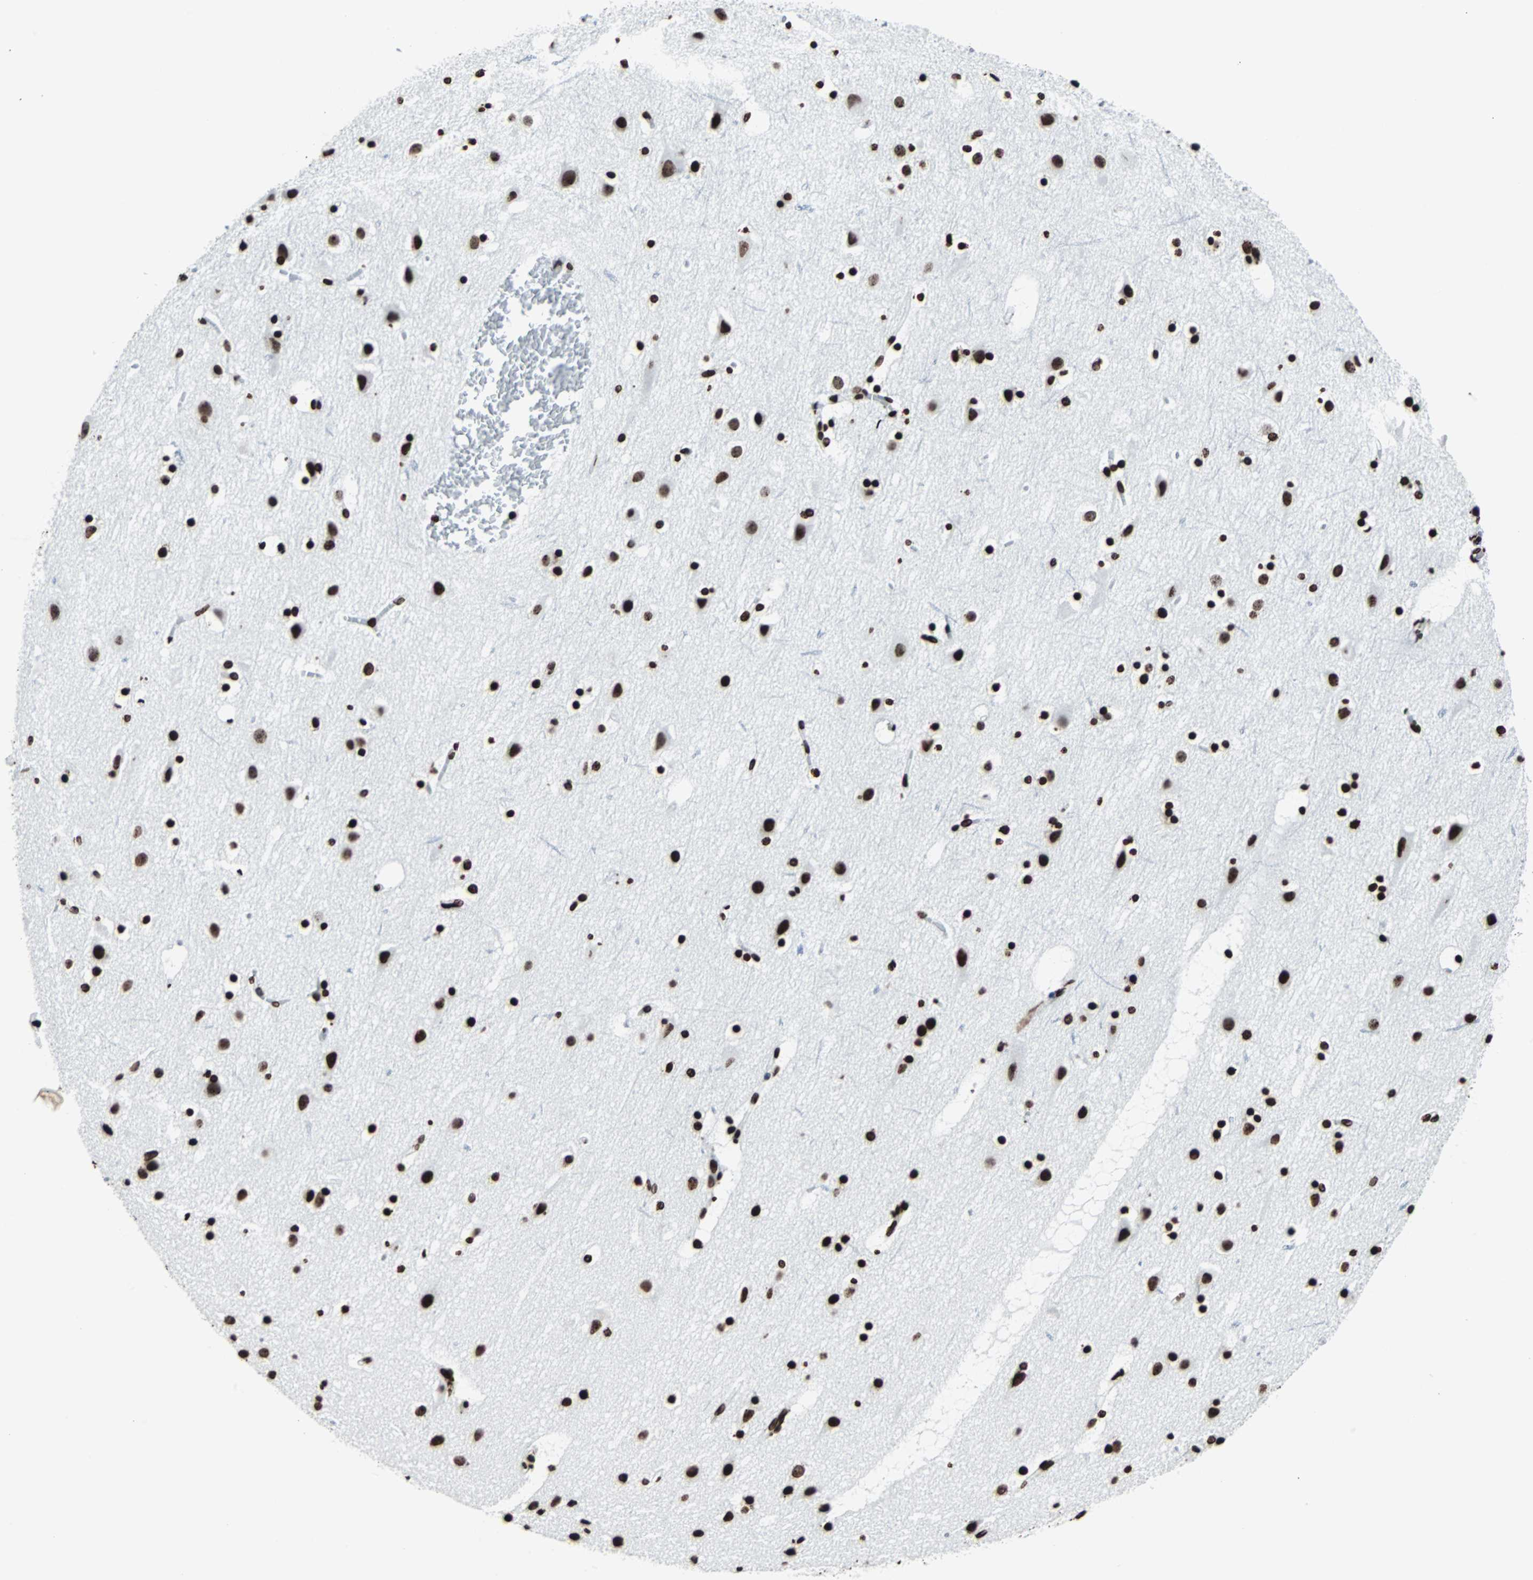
{"staining": {"intensity": "strong", "quantity": ">75%", "location": "nuclear"}, "tissue": "cerebral cortex", "cell_type": "Endothelial cells", "image_type": "normal", "snomed": [{"axis": "morphology", "description": "Normal tissue, NOS"}, {"axis": "topography", "description": "Cerebral cortex"}], "caption": "Benign cerebral cortex exhibits strong nuclear positivity in approximately >75% of endothelial cells.", "gene": "H2BC18", "patient": {"sex": "male", "age": 45}}